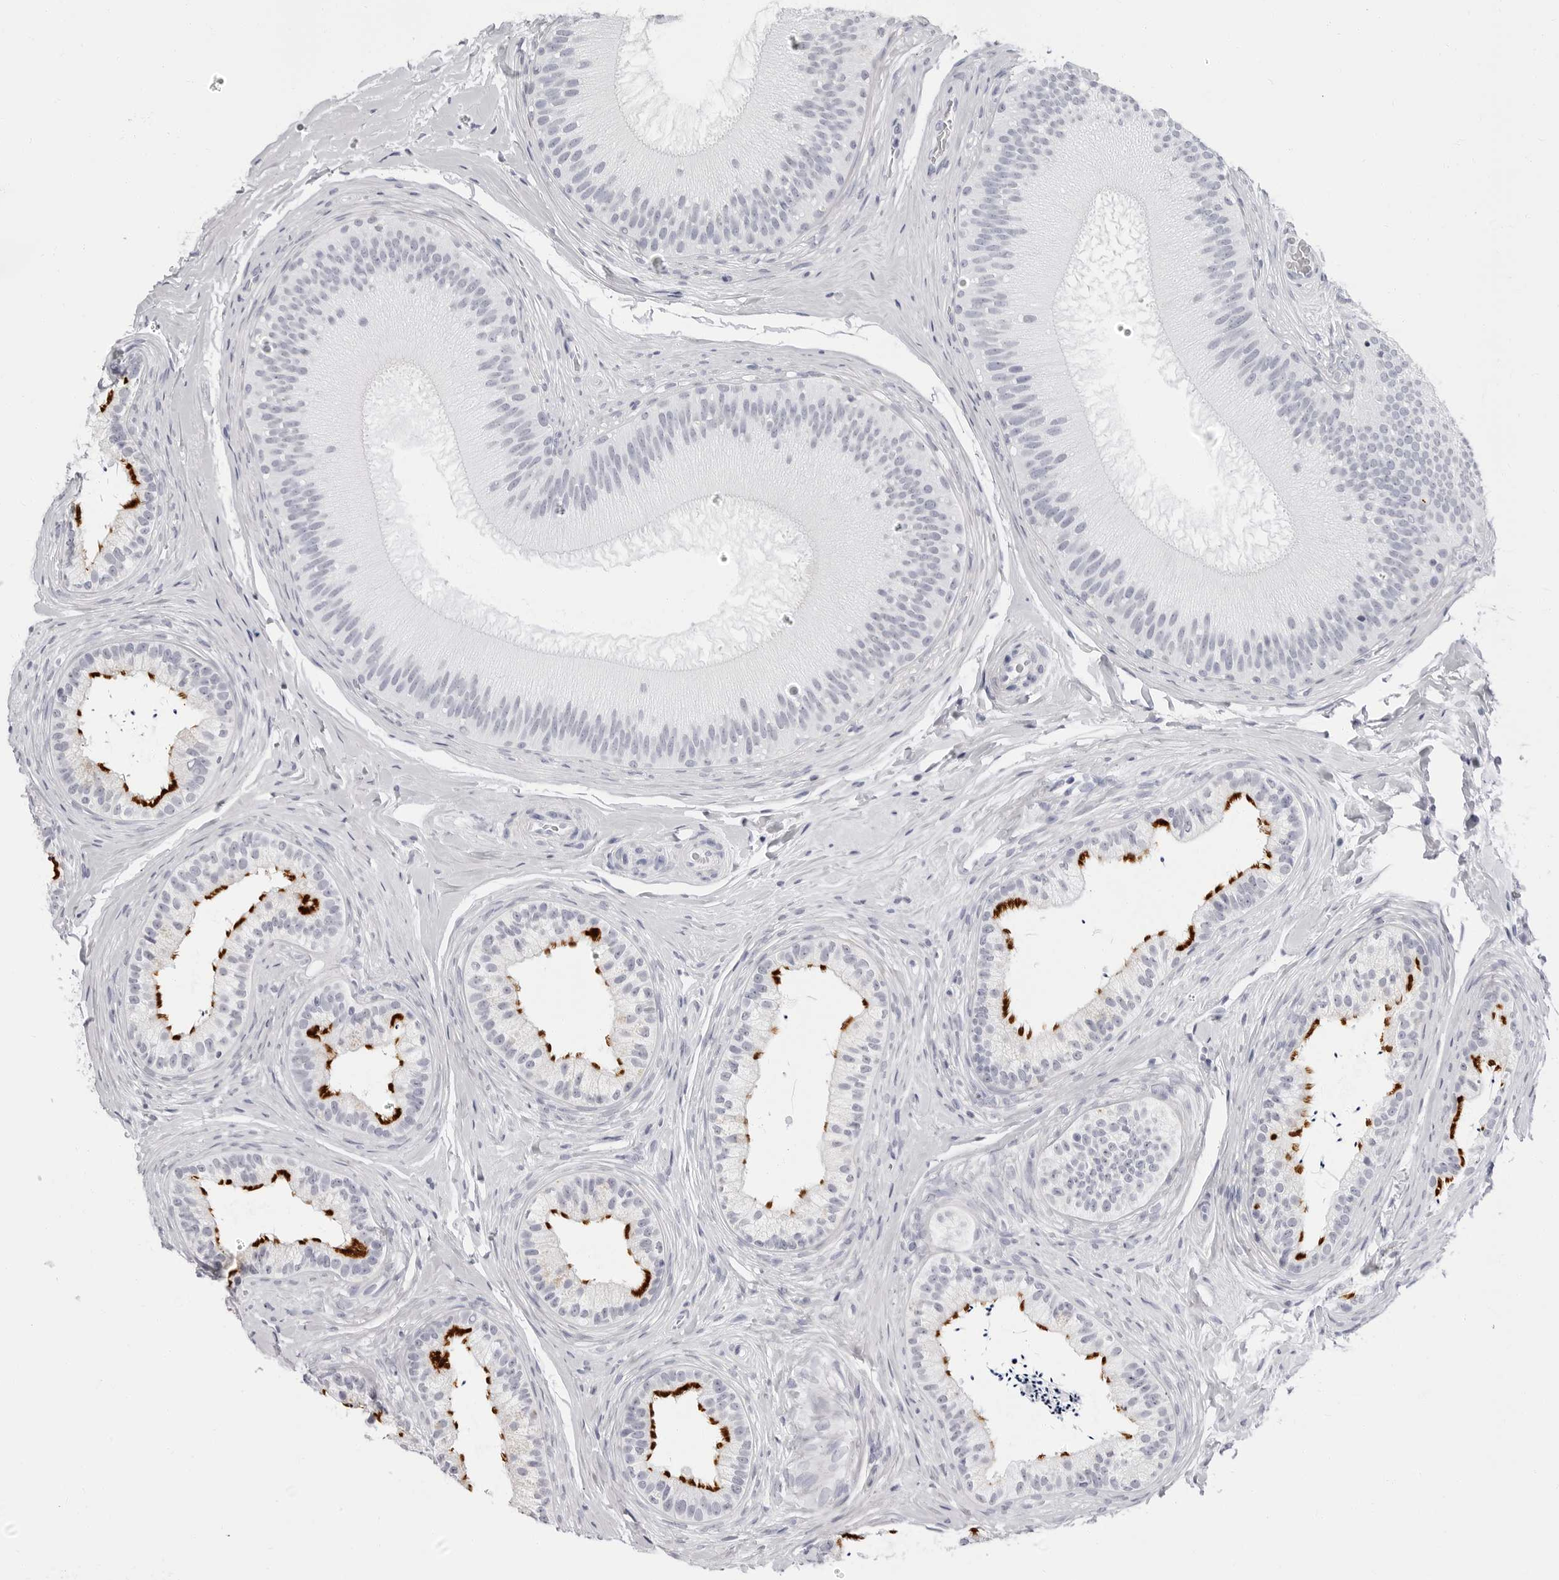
{"staining": {"intensity": "strong", "quantity": "25%-75%", "location": "cytoplasmic/membranous"}, "tissue": "epididymis", "cell_type": "Glandular cells", "image_type": "normal", "snomed": [{"axis": "morphology", "description": "Normal tissue, NOS"}, {"axis": "topography", "description": "Epididymis"}], "caption": "A brown stain shows strong cytoplasmic/membranous positivity of a protein in glandular cells of unremarkable human epididymis. The staining is performed using DAB brown chromogen to label protein expression. The nuclei are counter-stained blue using hematoxylin.", "gene": "ERICH3", "patient": {"sex": "male", "age": 45}}